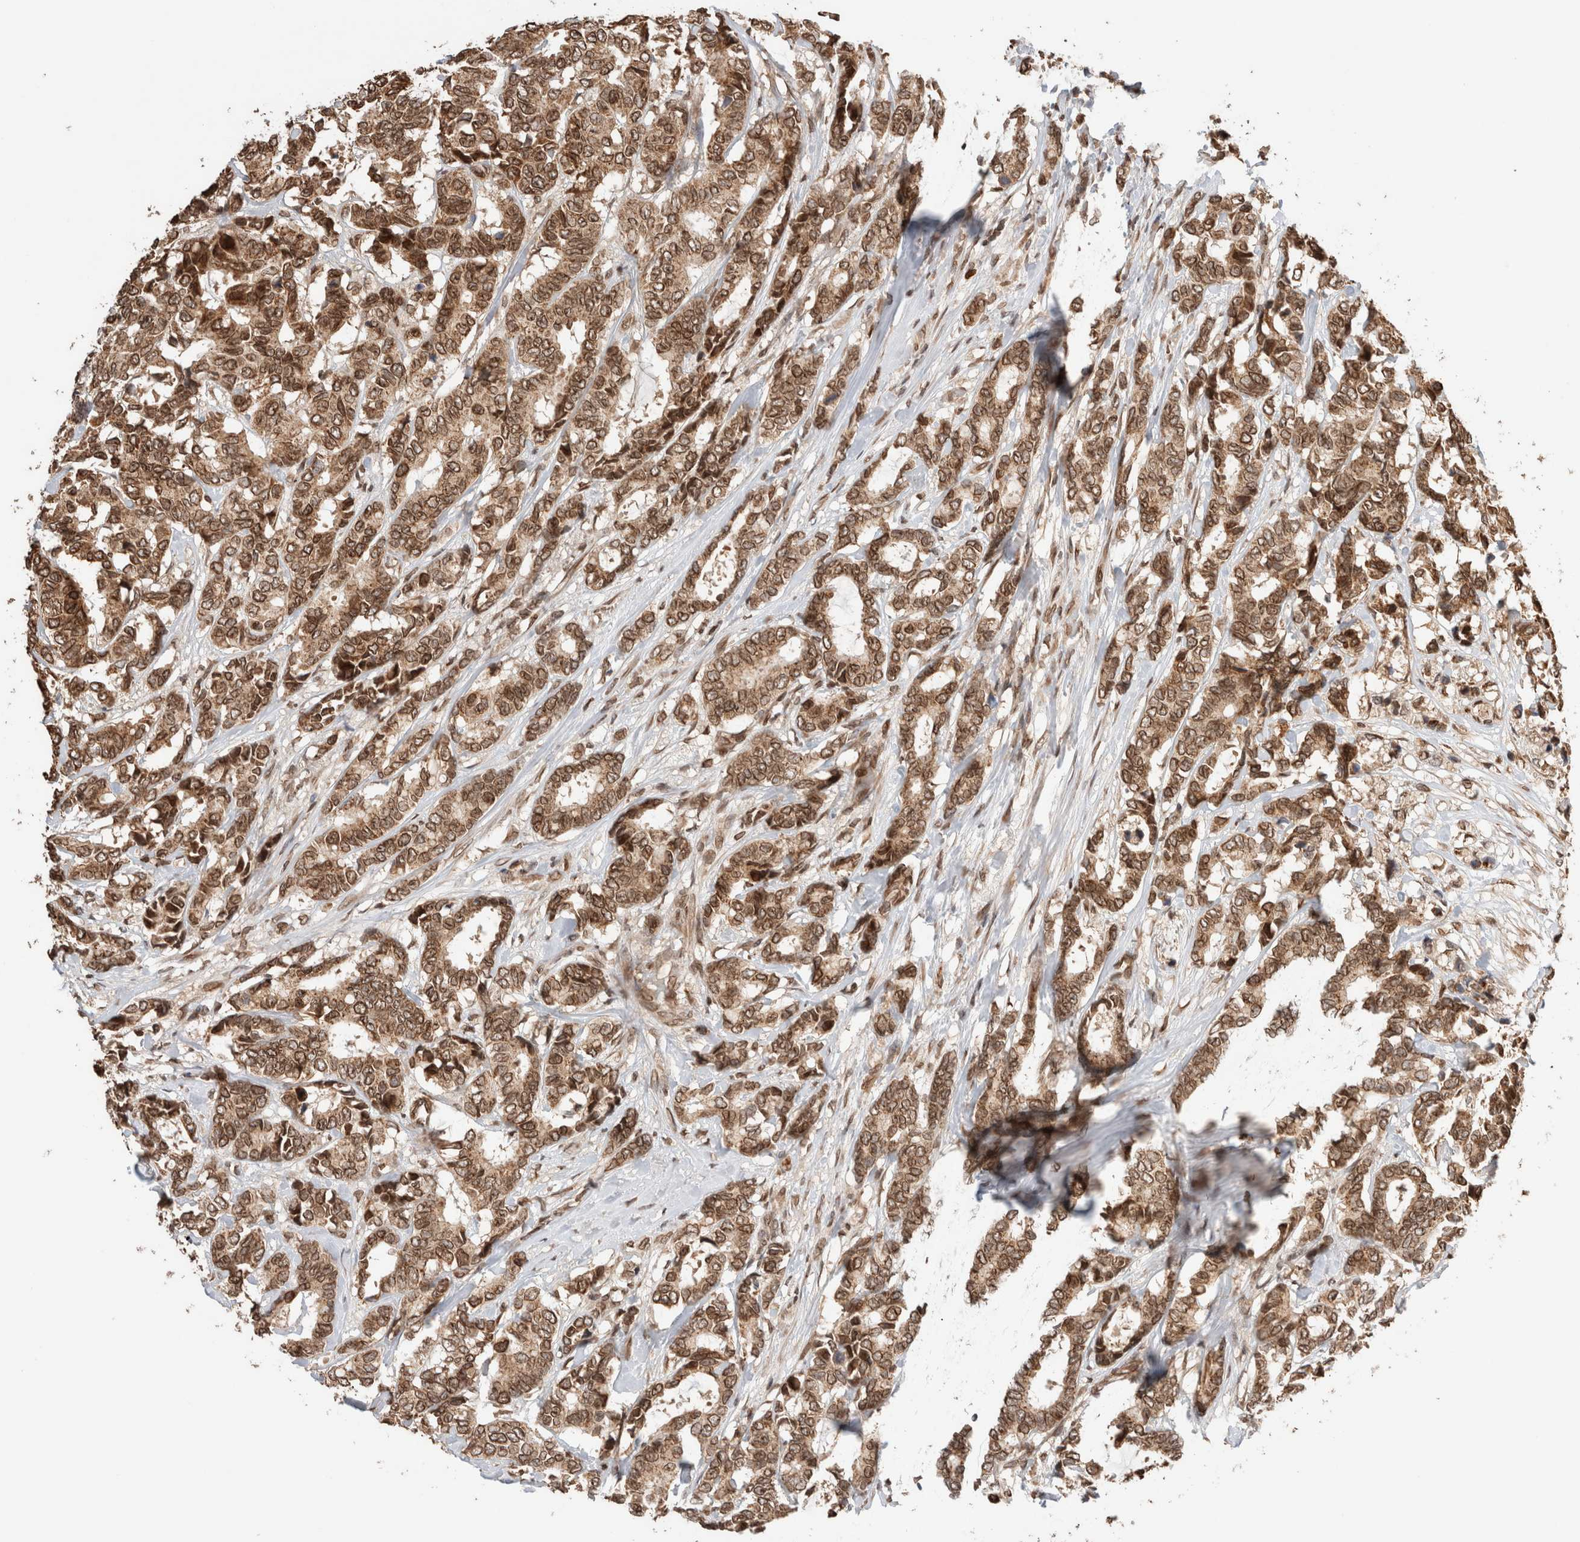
{"staining": {"intensity": "strong", "quantity": ">75%", "location": "cytoplasmic/membranous,nuclear"}, "tissue": "breast cancer", "cell_type": "Tumor cells", "image_type": "cancer", "snomed": [{"axis": "morphology", "description": "Duct carcinoma"}, {"axis": "topography", "description": "Breast"}], "caption": "This is an image of IHC staining of breast cancer (intraductal carcinoma), which shows strong positivity in the cytoplasmic/membranous and nuclear of tumor cells.", "gene": "TPR", "patient": {"sex": "female", "age": 87}}